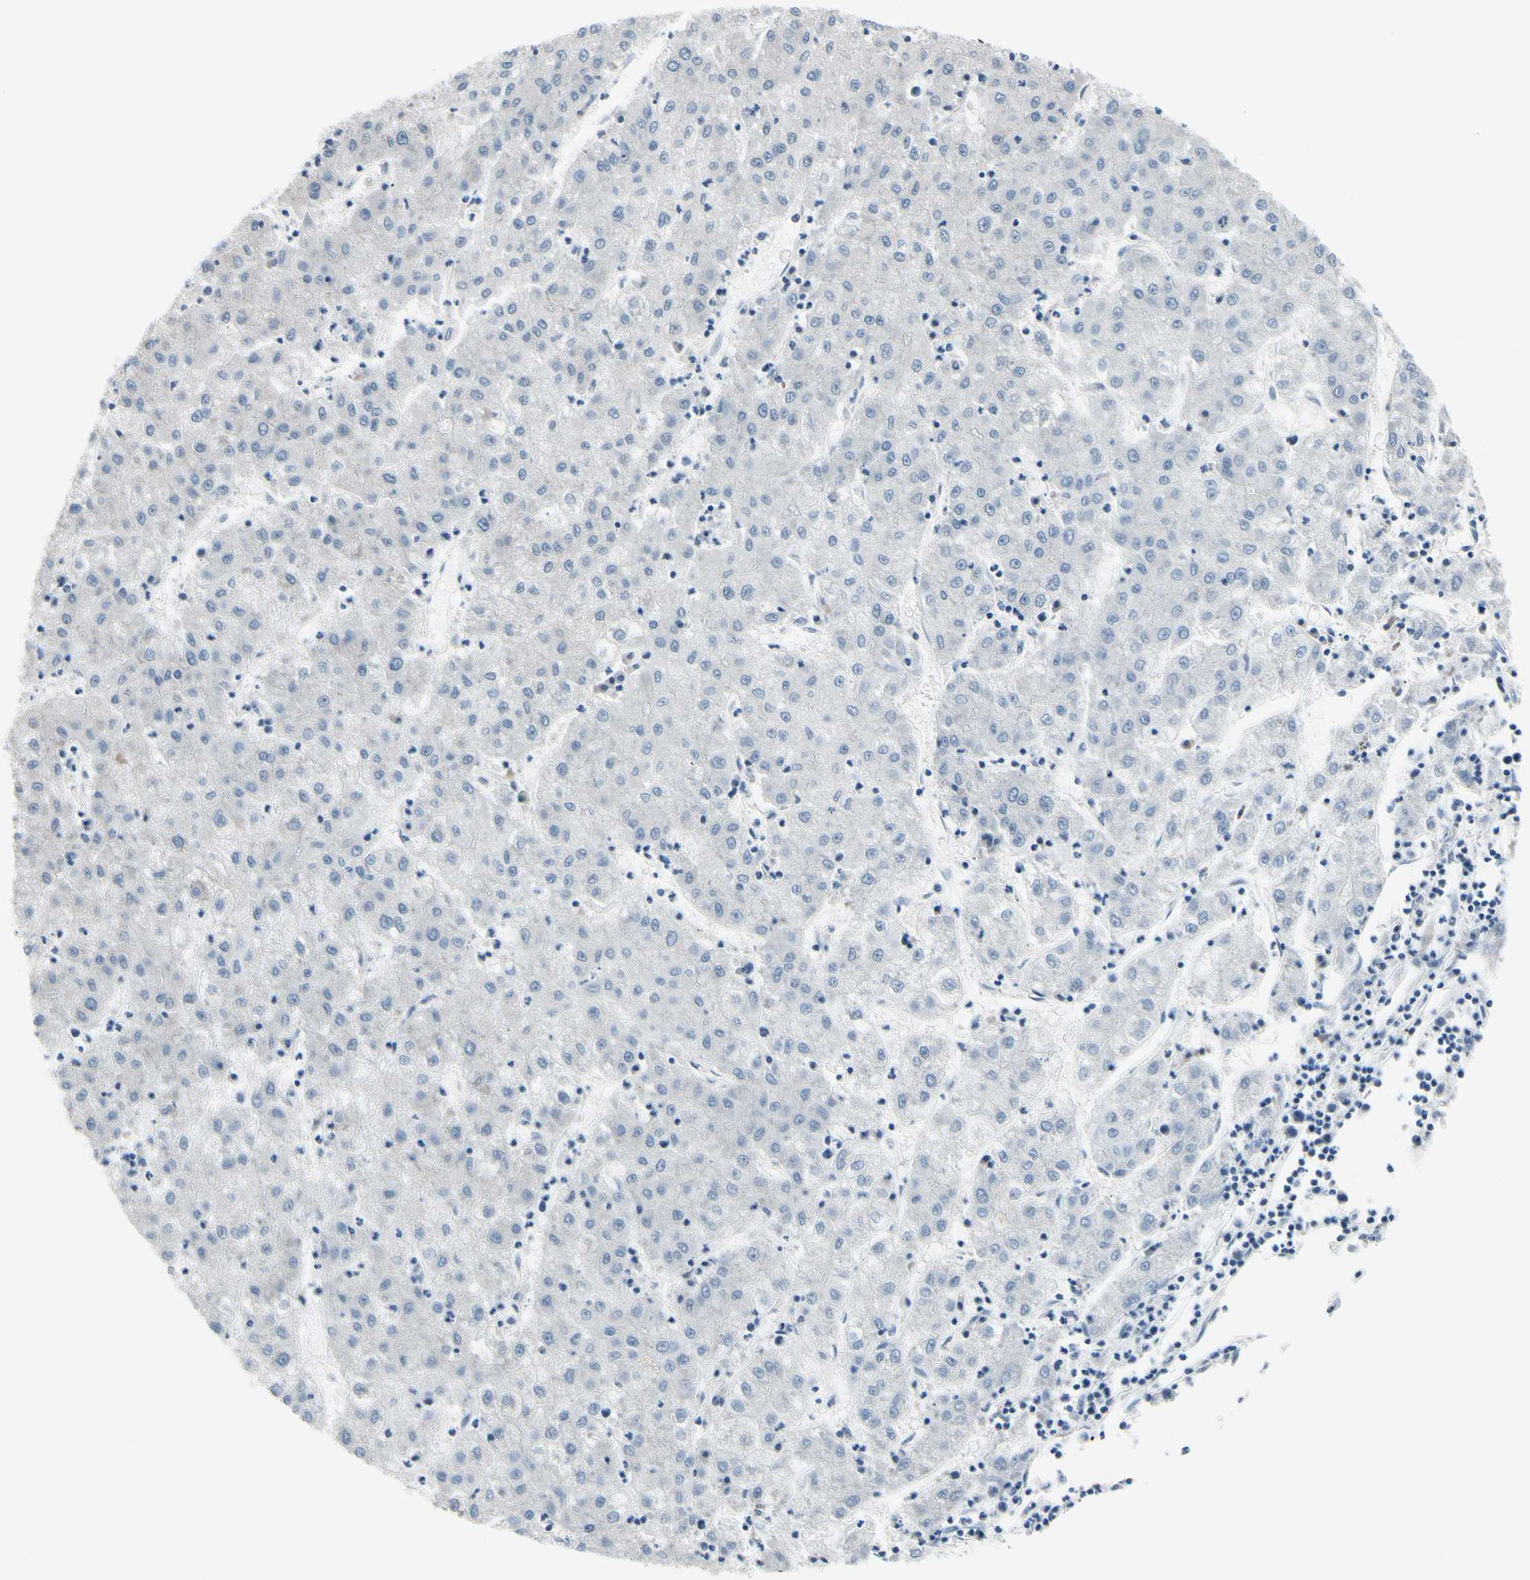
{"staining": {"intensity": "negative", "quantity": "none", "location": "none"}, "tissue": "liver cancer", "cell_type": "Tumor cells", "image_type": "cancer", "snomed": [{"axis": "morphology", "description": "Carcinoma, Hepatocellular, NOS"}, {"axis": "topography", "description": "Liver"}], "caption": "Immunohistochemistry (IHC) of human hepatocellular carcinoma (liver) shows no positivity in tumor cells.", "gene": "MAP2", "patient": {"sex": "male", "age": 72}}